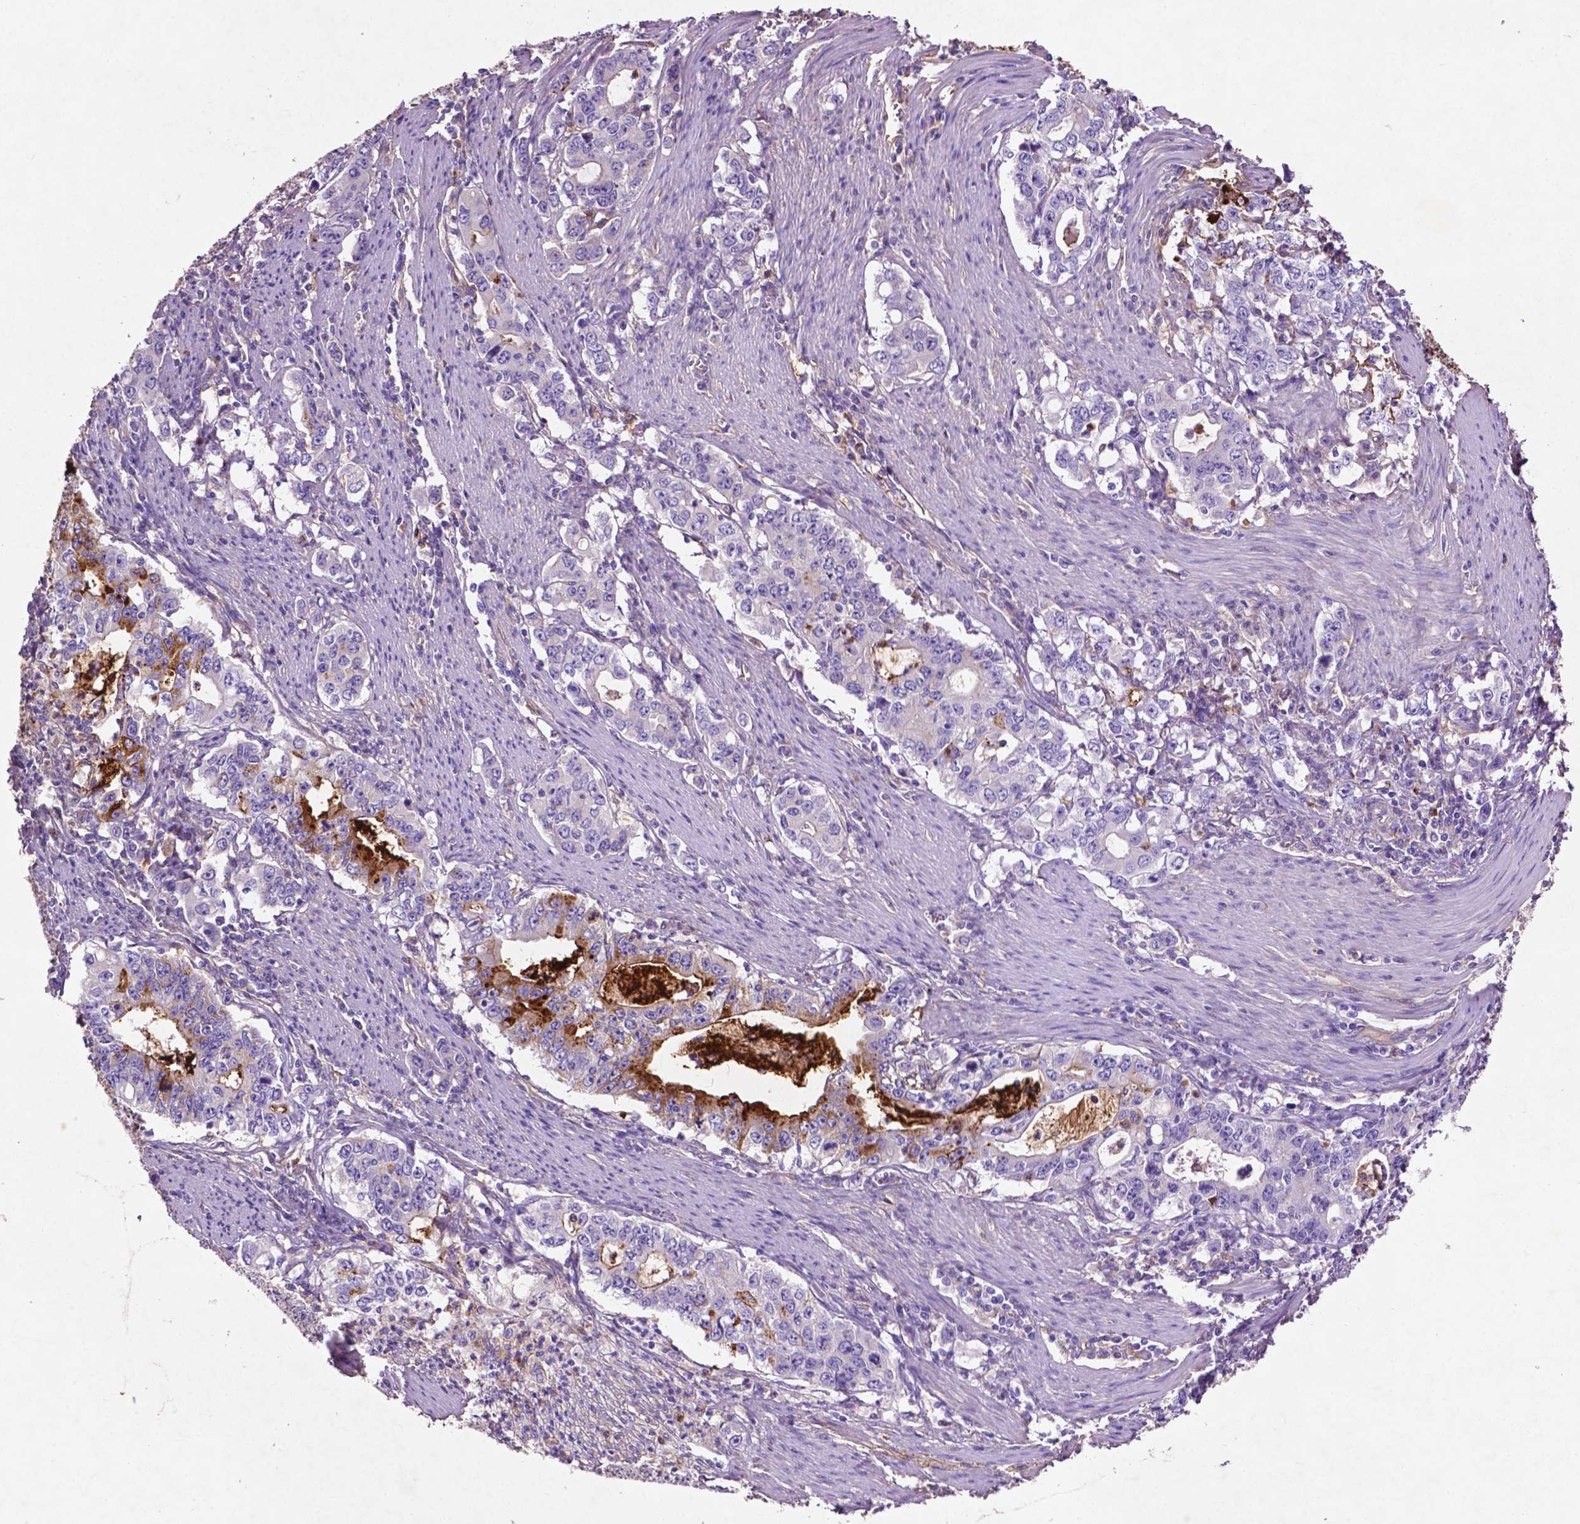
{"staining": {"intensity": "strong", "quantity": "<25%", "location": "cytoplasmic/membranous"}, "tissue": "stomach cancer", "cell_type": "Tumor cells", "image_type": "cancer", "snomed": [{"axis": "morphology", "description": "Adenocarcinoma, NOS"}, {"axis": "topography", "description": "Stomach, lower"}], "caption": "High-power microscopy captured an IHC photomicrograph of adenocarcinoma (stomach), revealing strong cytoplasmic/membranous staining in about <25% of tumor cells.", "gene": "GDPD5", "patient": {"sex": "female", "age": 72}}